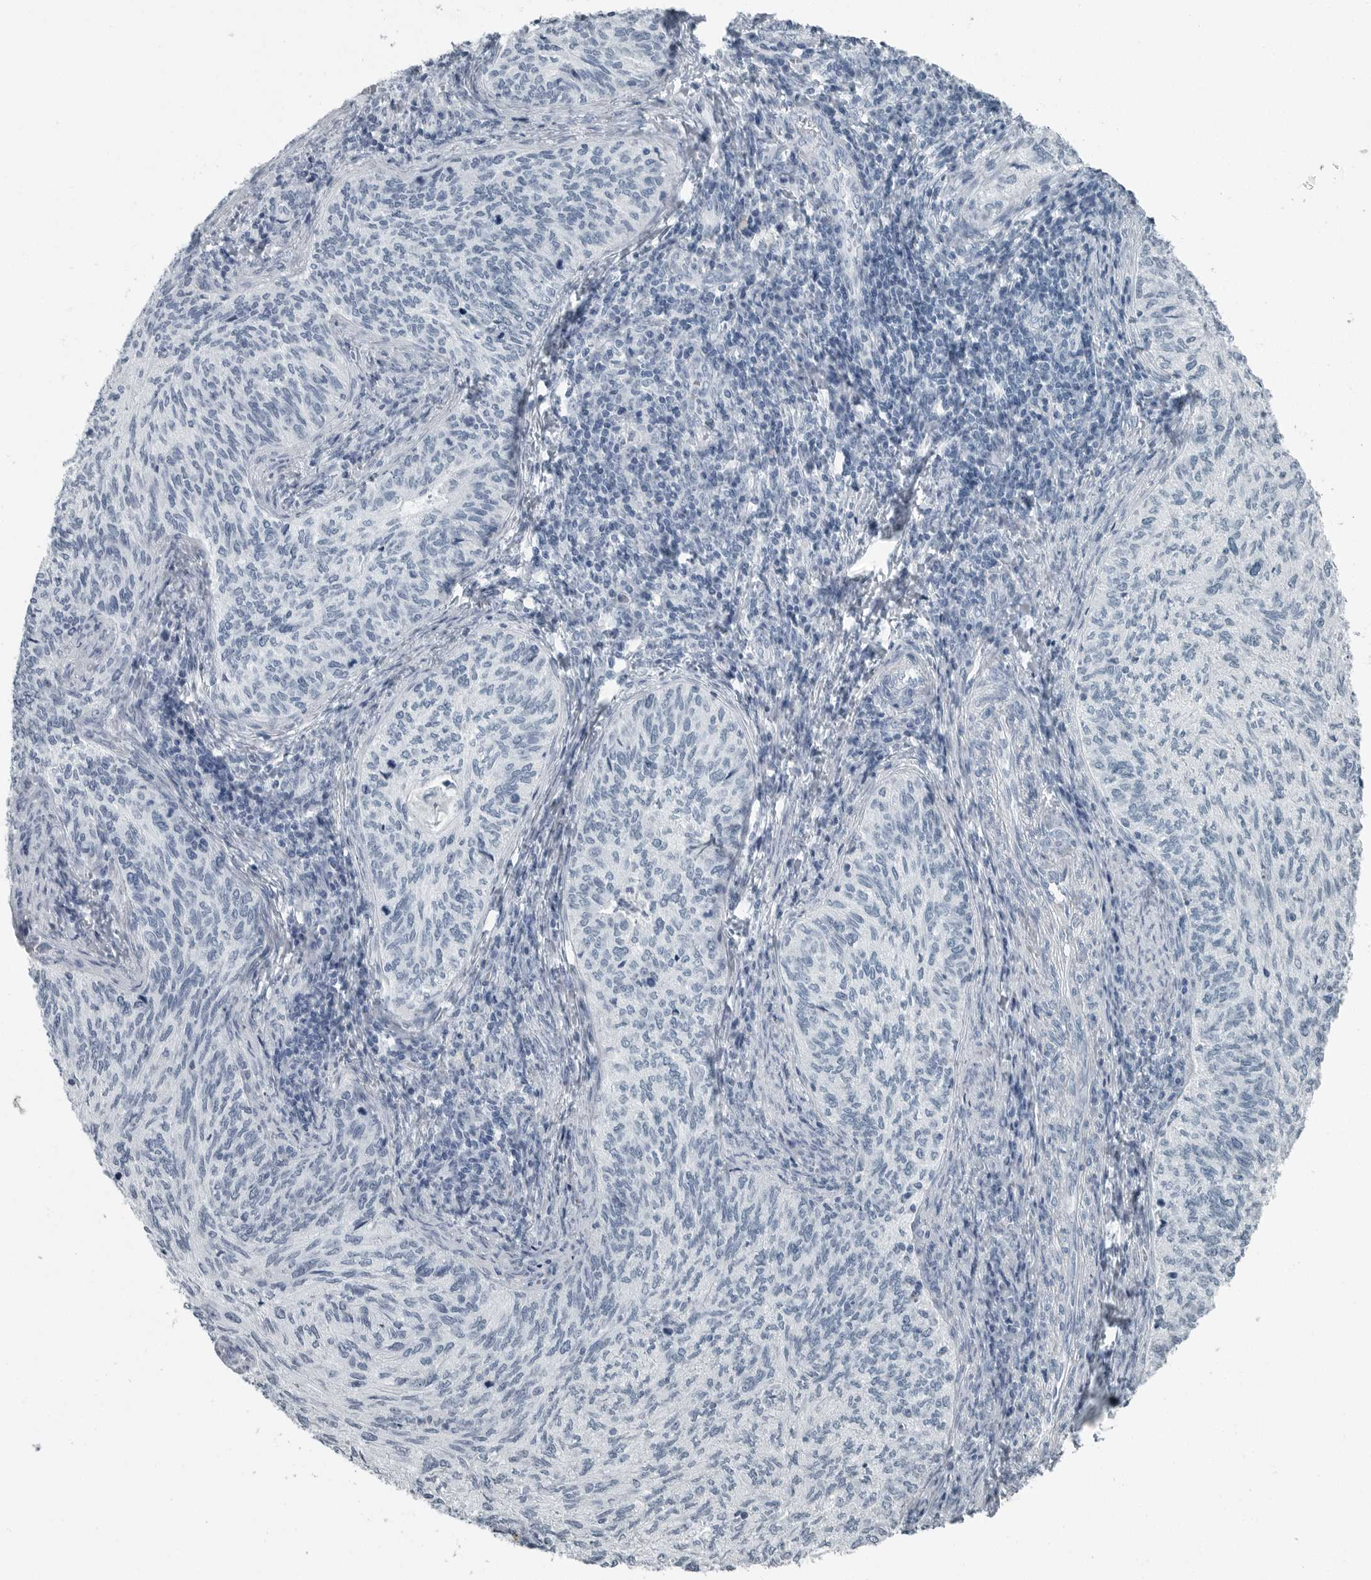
{"staining": {"intensity": "negative", "quantity": "none", "location": "none"}, "tissue": "cervical cancer", "cell_type": "Tumor cells", "image_type": "cancer", "snomed": [{"axis": "morphology", "description": "Squamous cell carcinoma, NOS"}, {"axis": "topography", "description": "Cervix"}], "caption": "High magnification brightfield microscopy of squamous cell carcinoma (cervical) stained with DAB (3,3'-diaminobenzidine) (brown) and counterstained with hematoxylin (blue): tumor cells show no significant expression.", "gene": "ZPBP2", "patient": {"sex": "female", "age": 30}}